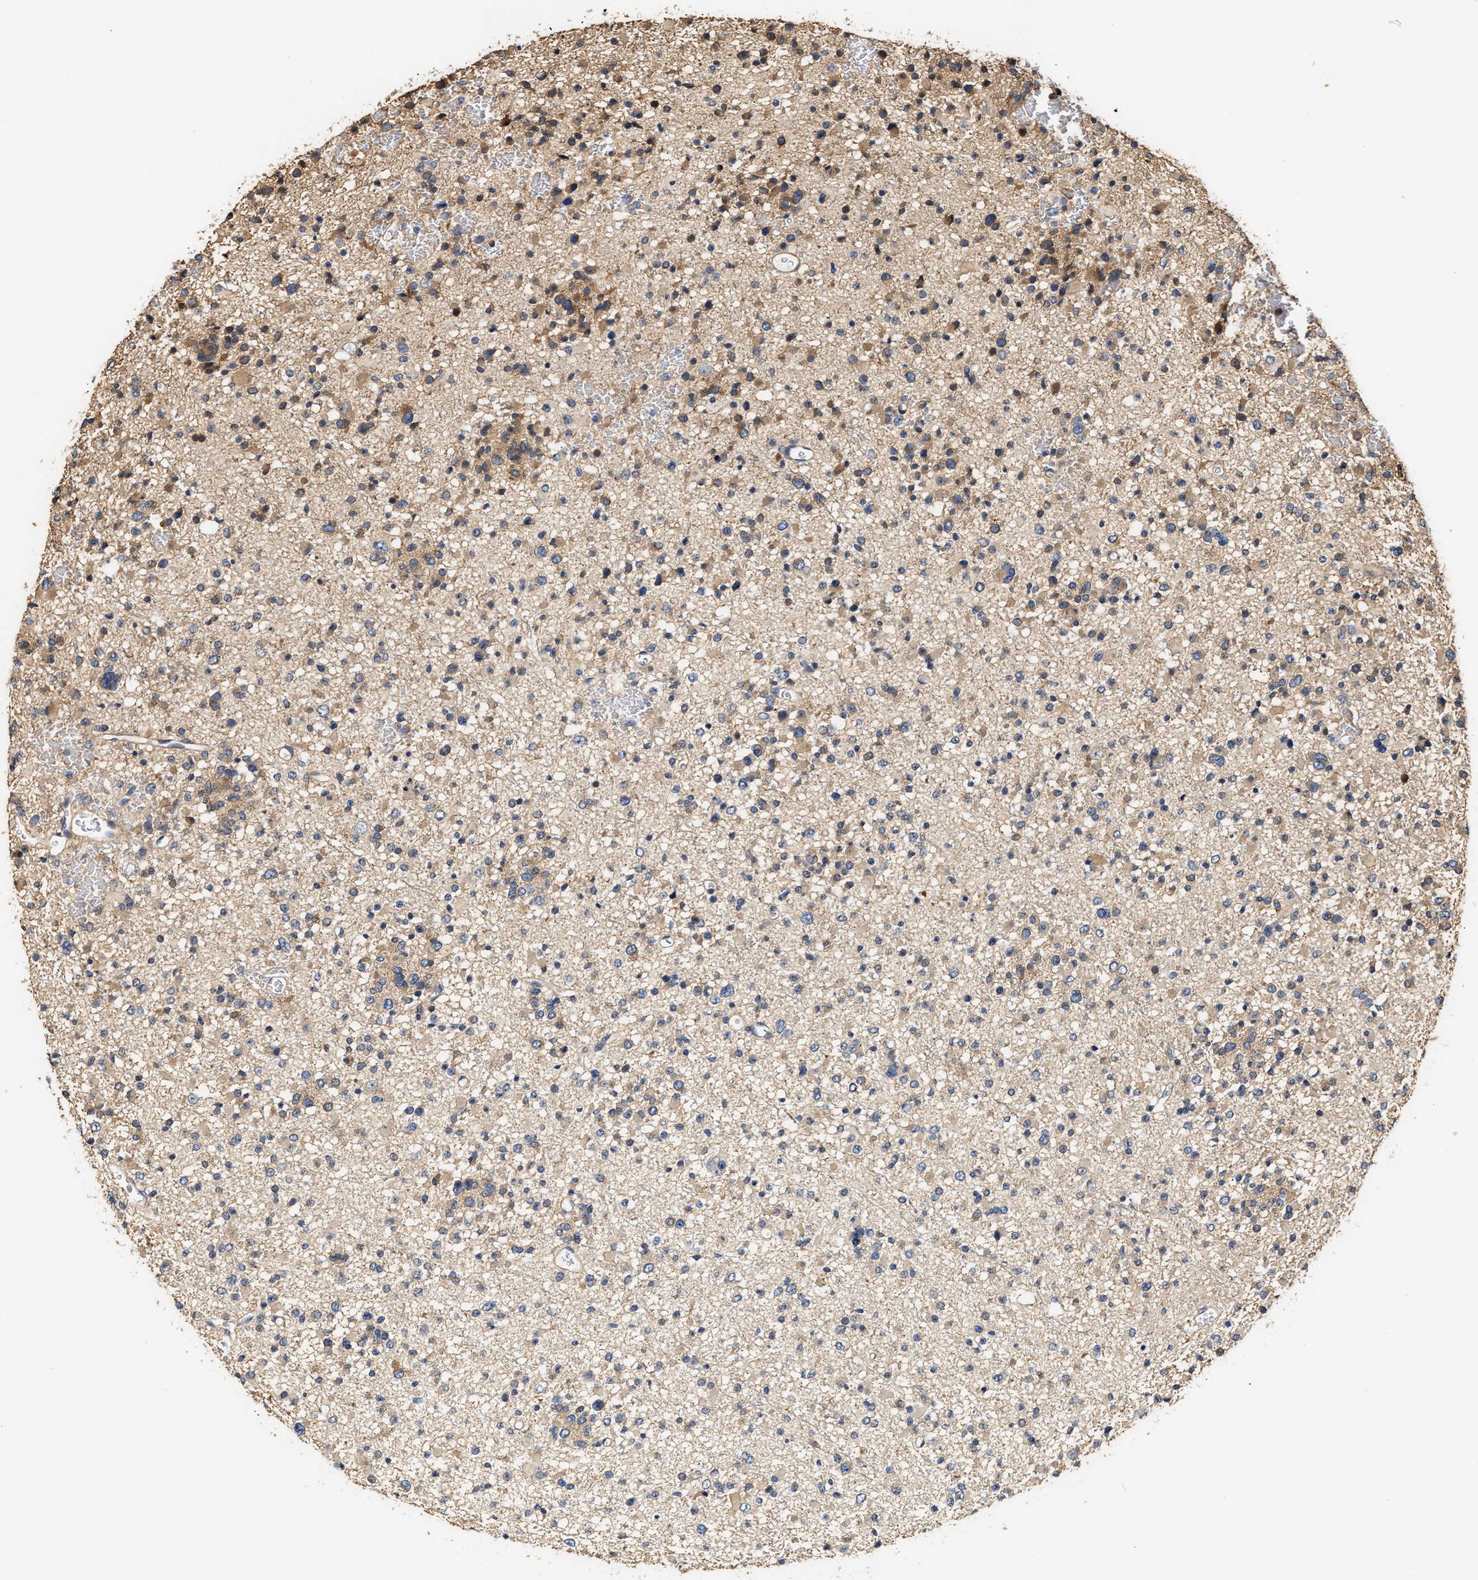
{"staining": {"intensity": "weak", "quantity": "25%-75%", "location": "cytoplasmic/membranous"}, "tissue": "glioma", "cell_type": "Tumor cells", "image_type": "cancer", "snomed": [{"axis": "morphology", "description": "Glioma, malignant, Low grade"}, {"axis": "topography", "description": "Brain"}], "caption": "This is a photomicrograph of IHC staining of glioma, which shows weak staining in the cytoplasmic/membranous of tumor cells.", "gene": "CLIP2", "patient": {"sex": "female", "age": 22}}